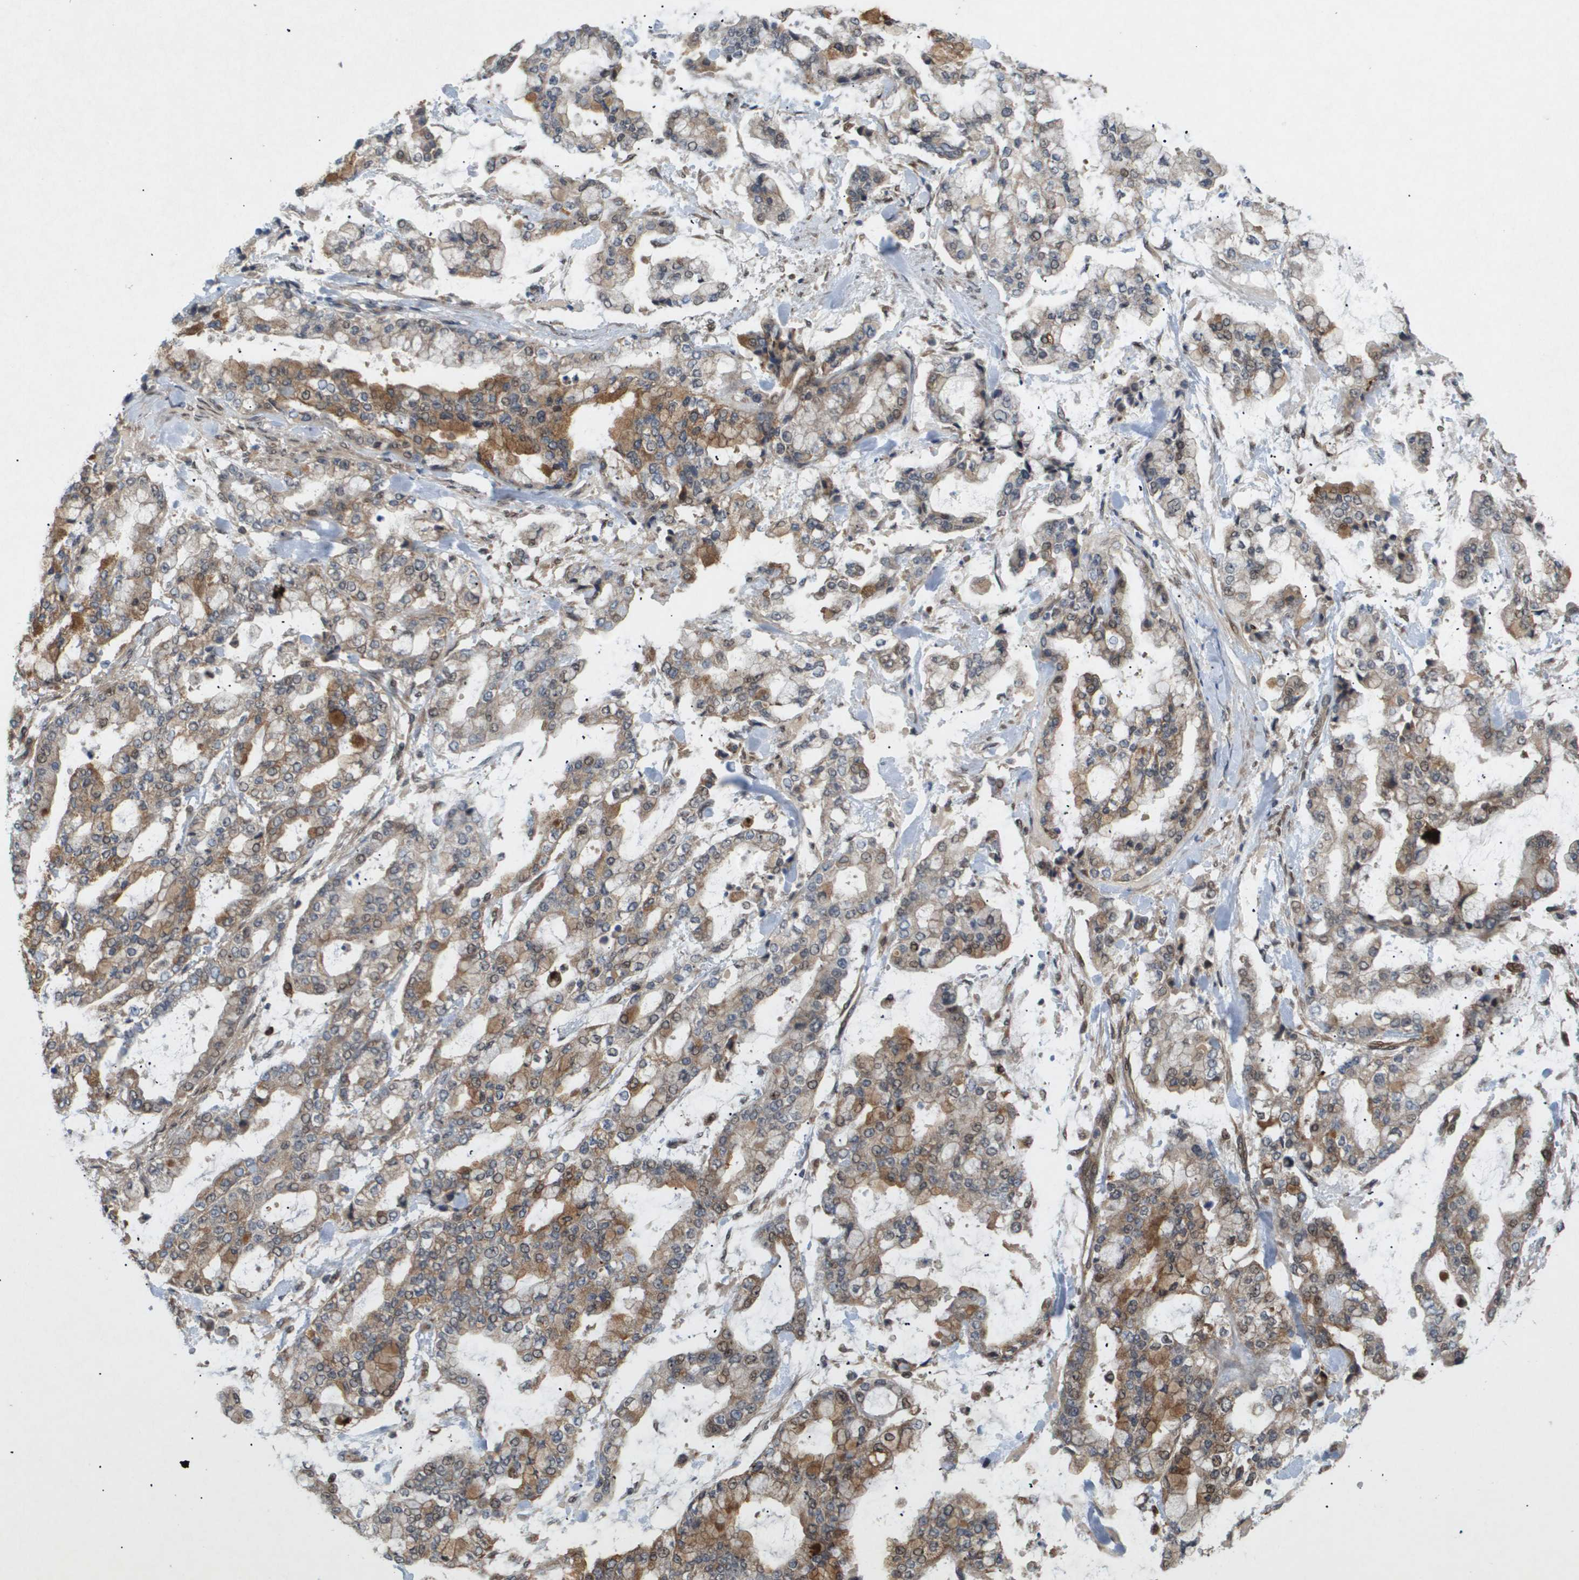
{"staining": {"intensity": "moderate", "quantity": ">75%", "location": "cytoplasmic/membranous,nuclear"}, "tissue": "stomach cancer", "cell_type": "Tumor cells", "image_type": "cancer", "snomed": [{"axis": "morphology", "description": "Normal tissue, NOS"}, {"axis": "morphology", "description": "Adenocarcinoma, NOS"}, {"axis": "topography", "description": "Stomach, upper"}, {"axis": "topography", "description": "Stomach"}], "caption": "A micrograph of stomach adenocarcinoma stained for a protein reveals moderate cytoplasmic/membranous and nuclear brown staining in tumor cells.", "gene": "PDGFB", "patient": {"sex": "male", "age": 76}}